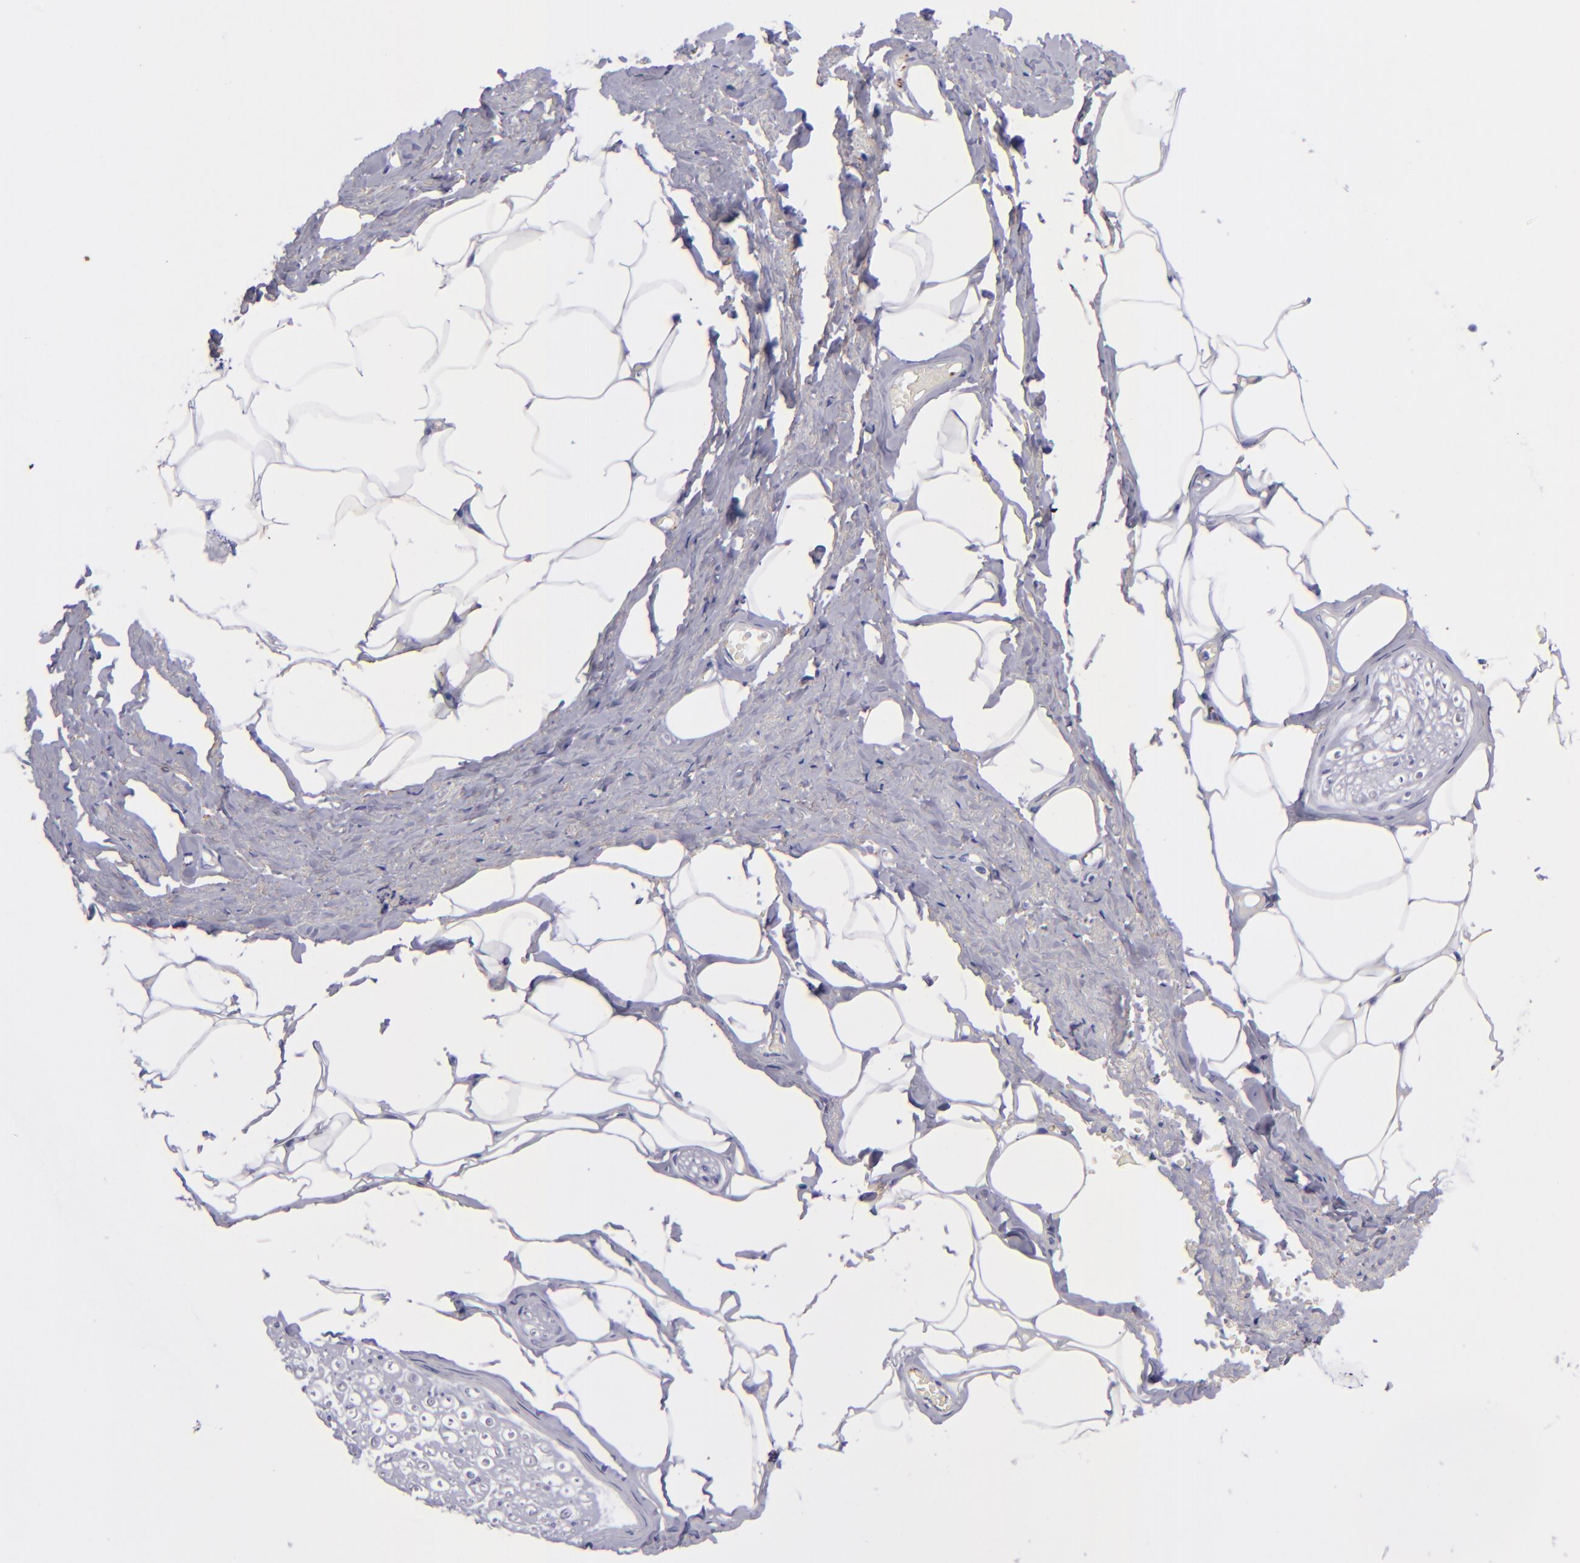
{"staining": {"intensity": "negative", "quantity": "none", "location": "none"}, "tissue": "adipose tissue", "cell_type": "Adipocytes", "image_type": "normal", "snomed": [{"axis": "morphology", "description": "Normal tissue, NOS"}, {"axis": "topography", "description": "Soft tissue"}, {"axis": "topography", "description": "Peripheral nerve tissue"}], "caption": "Immunohistochemistry of normal human adipose tissue exhibits no positivity in adipocytes.", "gene": "EFCAB13", "patient": {"sex": "female", "age": 68}}